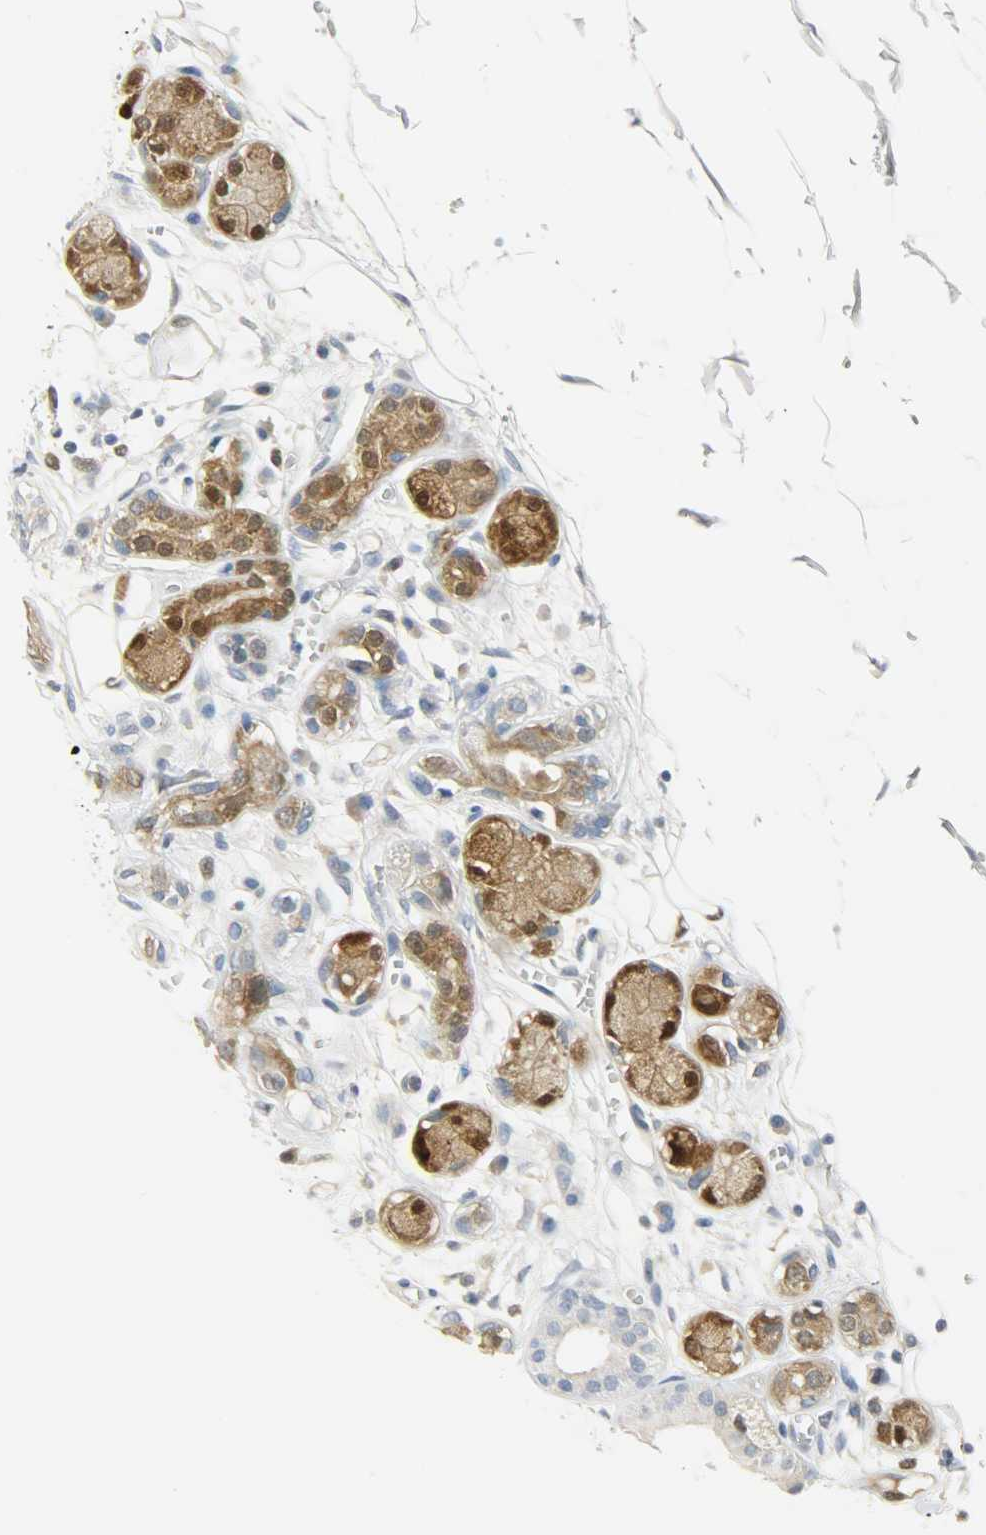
{"staining": {"intensity": "negative", "quantity": "none", "location": "none"}, "tissue": "adipose tissue", "cell_type": "Adipocytes", "image_type": "normal", "snomed": [{"axis": "morphology", "description": "Normal tissue, NOS"}, {"axis": "morphology", "description": "Inflammation, NOS"}, {"axis": "topography", "description": "Vascular tissue"}, {"axis": "topography", "description": "Salivary gland"}], "caption": "The image exhibits no staining of adipocytes in benign adipose tissue.", "gene": "EIF4EBP1", "patient": {"sex": "female", "age": 75}}